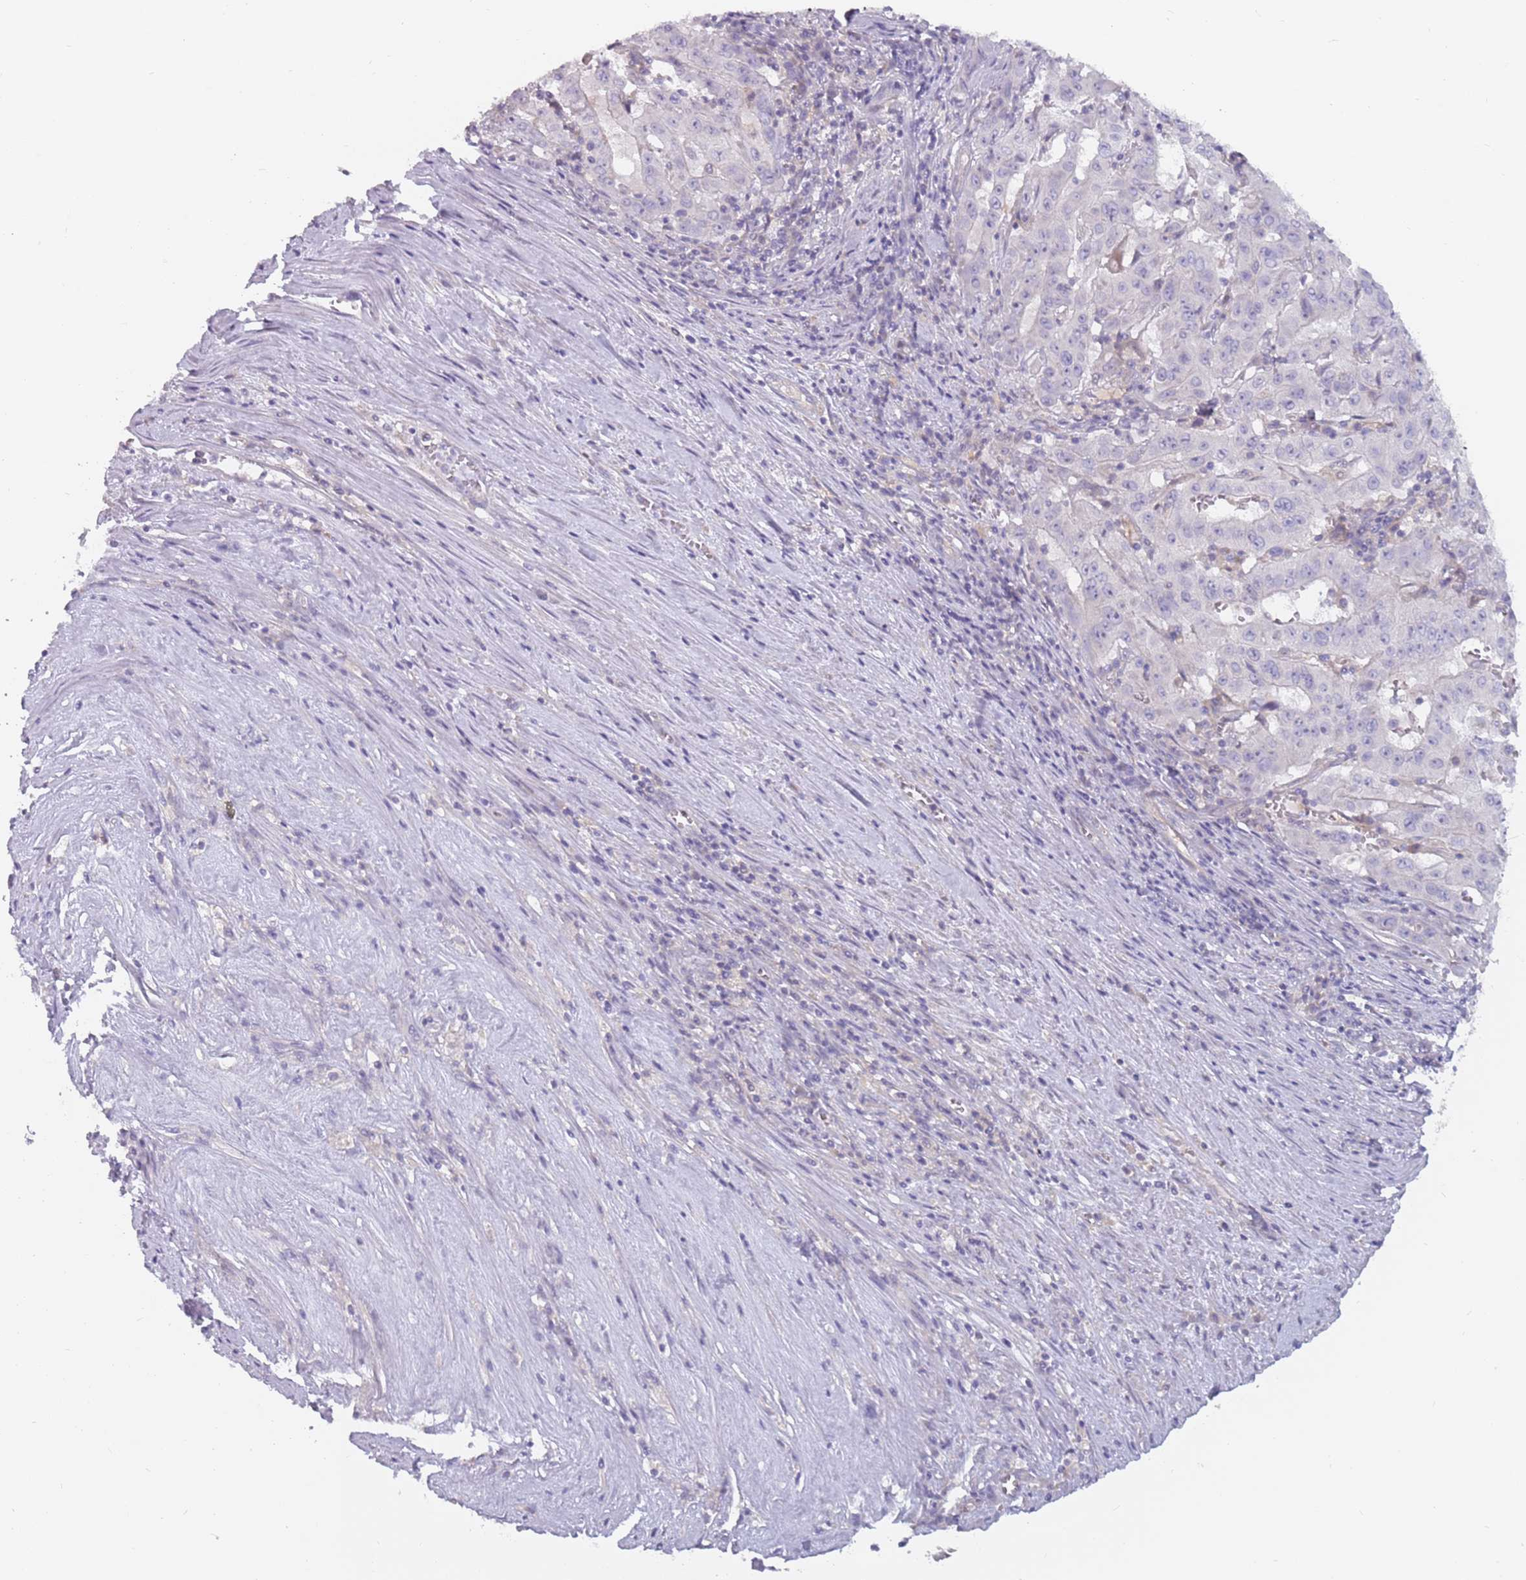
{"staining": {"intensity": "negative", "quantity": "none", "location": "none"}, "tissue": "pancreatic cancer", "cell_type": "Tumor cells", "image_type": "cancer", "snomed": [{"axis": "morphology", "description": "Adenocarcinoma, NOS"}, {"axis": "topography", "description": "Pancreas"}], "caption": "The micrograph shows no staining of tumor cells in pancreatic adenocarcinoma.", "gene": "DDX4", "patient": {"sex": "male", "age": 63}}